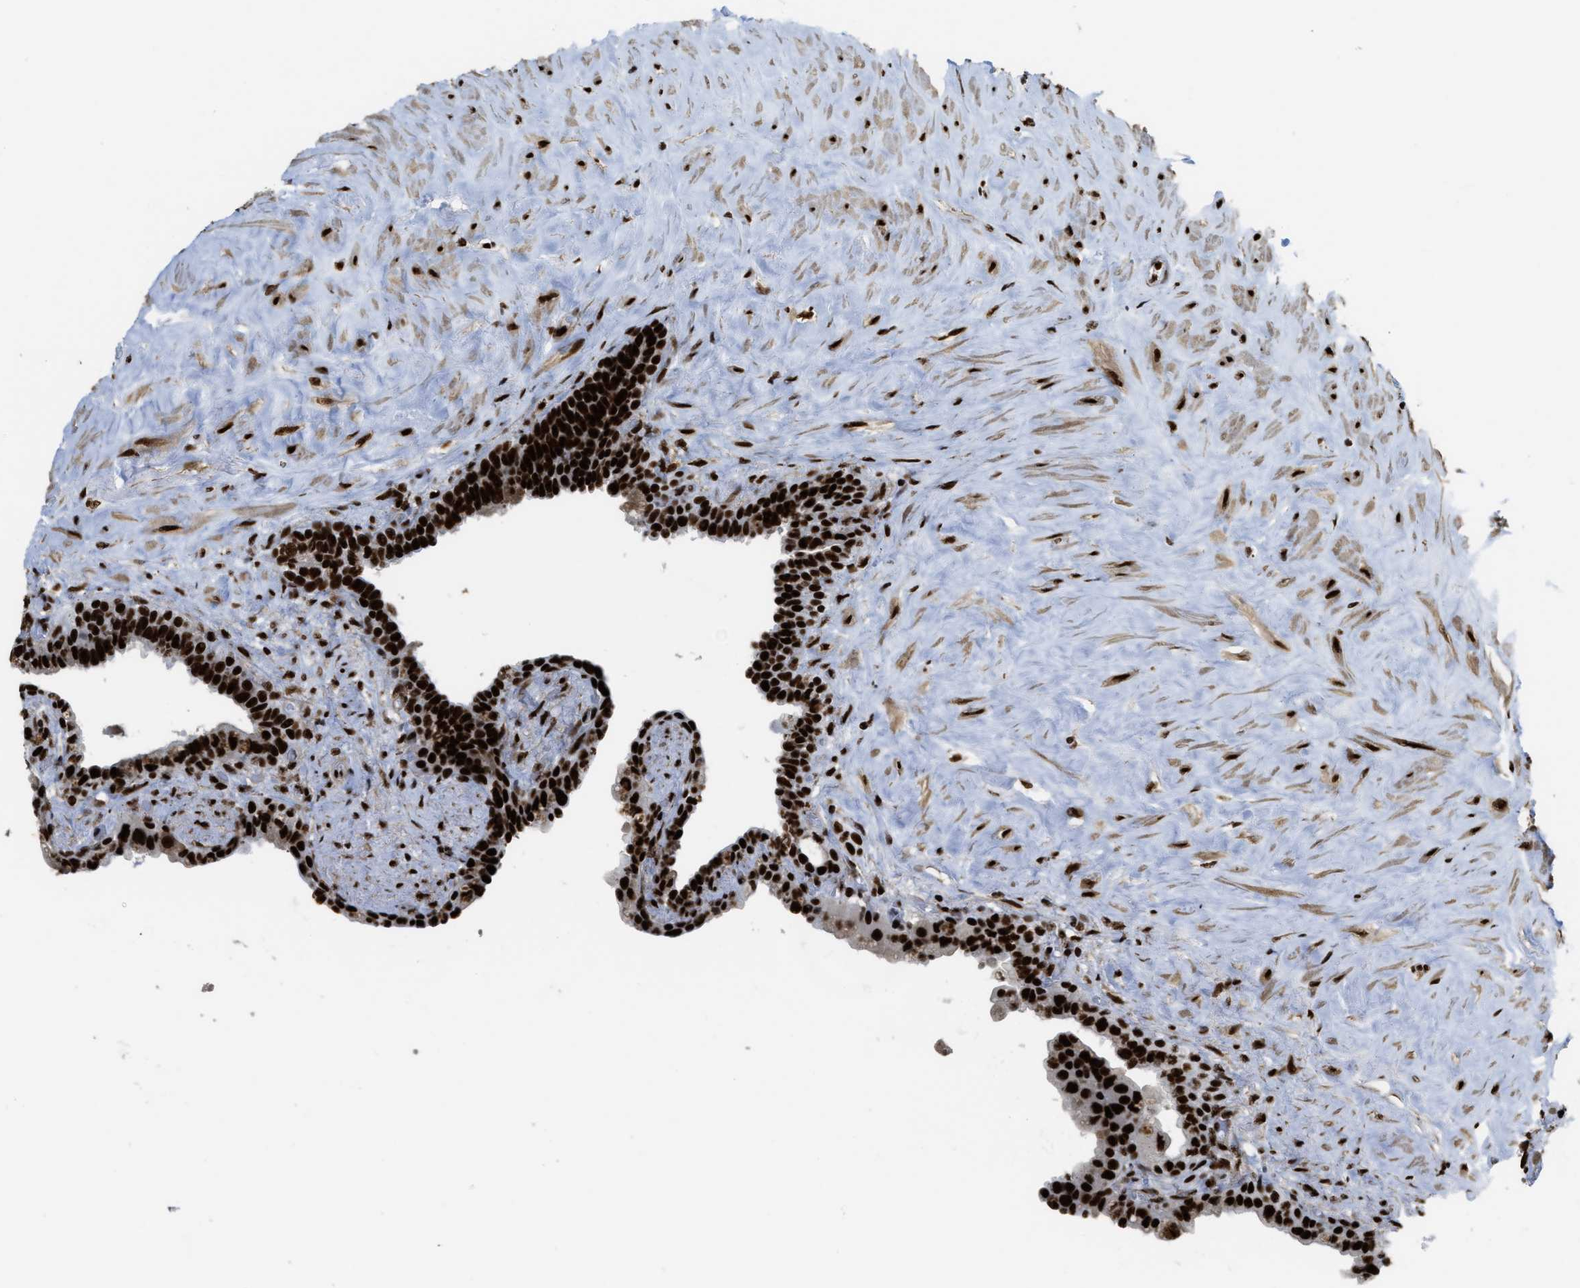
{"staining": {"intensity": "strong", "quantity": ">75%", "location": "nuclear"}, "tissue": "seminal vesicle", "cell_type": "Glandular cells", "image_type": "normal", "snomed": [{"axis": "morphology", "description": "Normal tissue, NOS"}, {"axis": "topography", "description": "Seminal veicle"}], "caption": "Immunohistochemical staining of unremarkable human seminal vesicle reveals high levels of strong nuclear positivity in about >75% of glandular cells.", "gene": "ZNF207", "patient": {"sex": "male", "age": 63}}